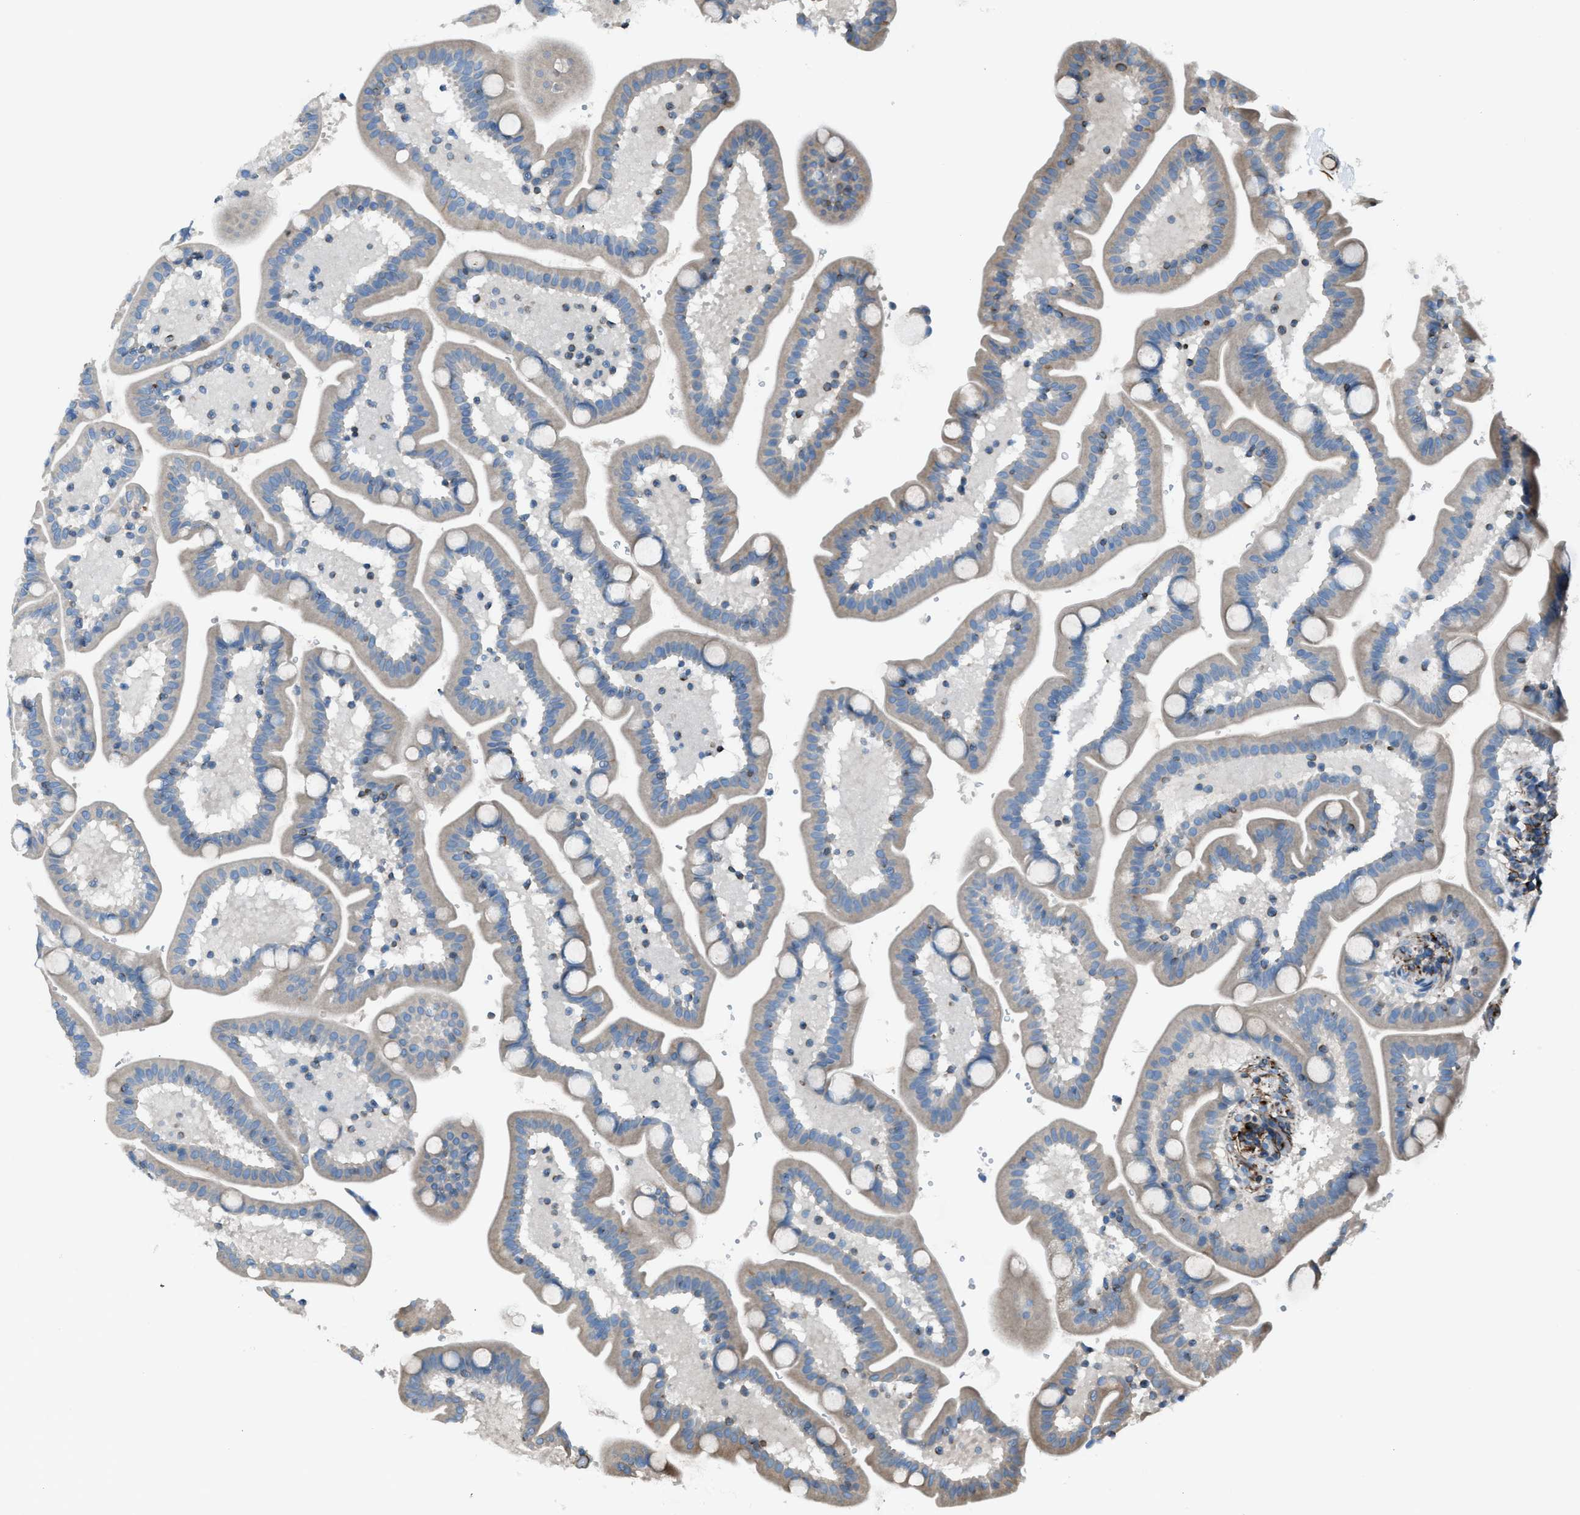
{"staining": {"intensity": "weak", "quantity": "<25%", "location": "cytoplasmic/membranous"}, "tissue": "duodenum", "cell_type": "Glandular cells", "image_type": "normal", "snomed": [{"axis": "morphology", "description": "Normal tissue, NOS"}, {"axis": "topography", "description": "Duodenum"}], "caption": "Immunohistochemical staining of benign human duodenum shows no significant staining in glandular cells.", "gene": "CABP7", "patient": {"sex": "male", "age": 54}}